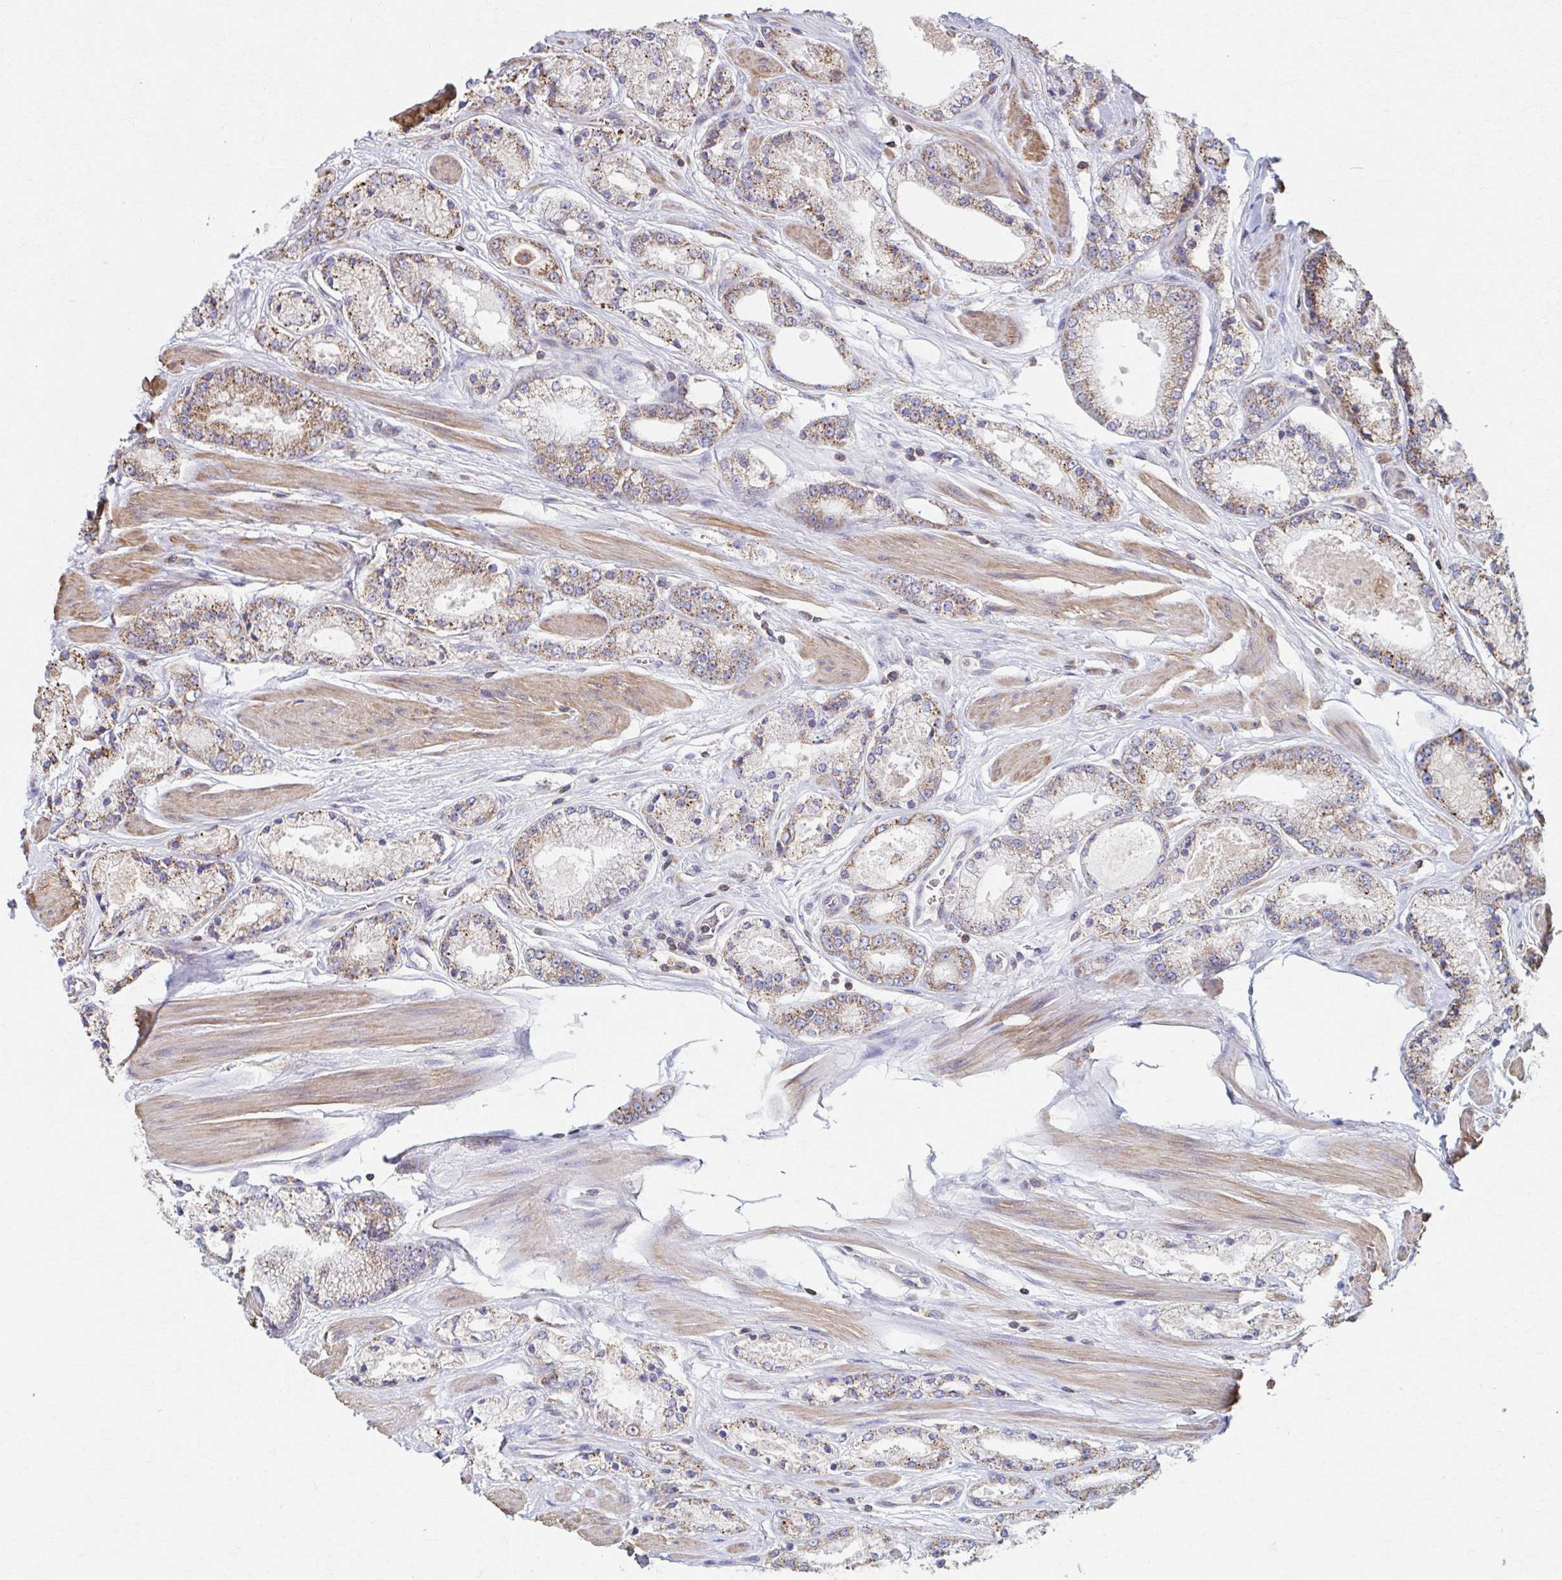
{"staining": {"intensity": "moderate", "quantity": "25%-75%", "location": "cytoplasmic/membranous"}, "tissue": "prostate cancer", "cell_type": "Tumor cells", "image_type": "cancer", "snomed": [{"axis": "morphology", "description": "Adenocarcinoma, High grade"}, {"axis": "topography", "description": "Prostate"}], "caption": "Immunohistochemistry (IHC) (DAB) staining of prostate high-grade adenocarcinoma demonstrates moderate cytoplasmic/membranous protein positivity in about 25%-75% of tumor cells. (DAB IHC with brightfield microscopy, high magnification).", "gene": "KLHL34", "patient": {"sex": "male", "age": 63}}